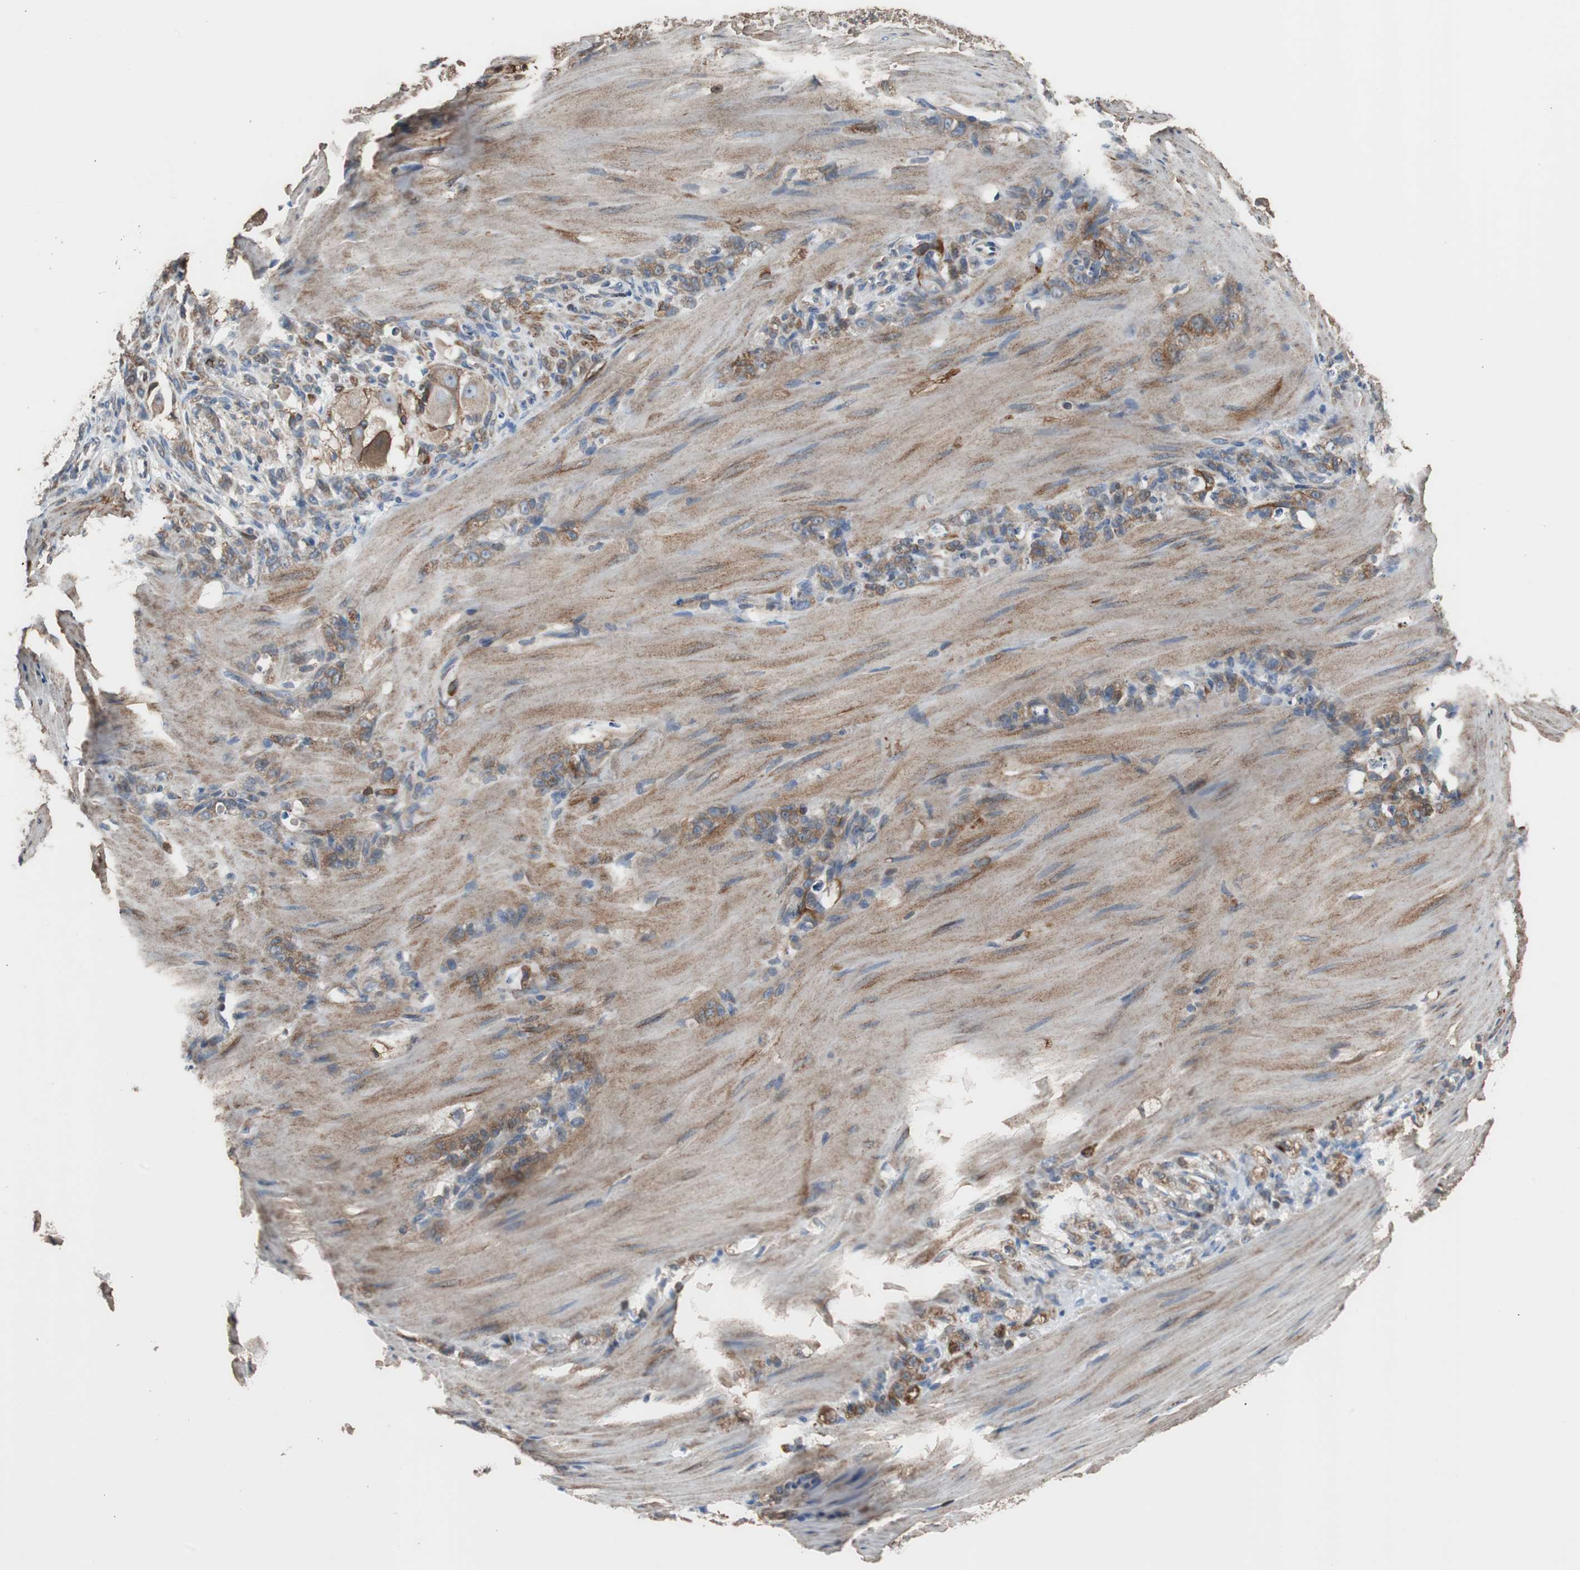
{"staining": {"intensity": "moderate", "quantity": "25%-75%", "location": "cytoplasmic/membranous"}, "tissue": "stomach cancer", "cell_type": "Tumor cells", "image_type": "cancer", "snomed": [{"axis": "morphology", "description": "Adenocarcinoma, NOS"}, {"axis": "topography", "description": "Stomach"}], "caption": "High-power microscopy captured an immunohistochemistry (IHC) photomicrograph of stomach adenocarcinoma, revealing moderate cytoplasmic/membranous expression in about 25%-75% of tumor cells.", "gene": "PBXIP1", "patient": {"sex": "male", "age": 82}}